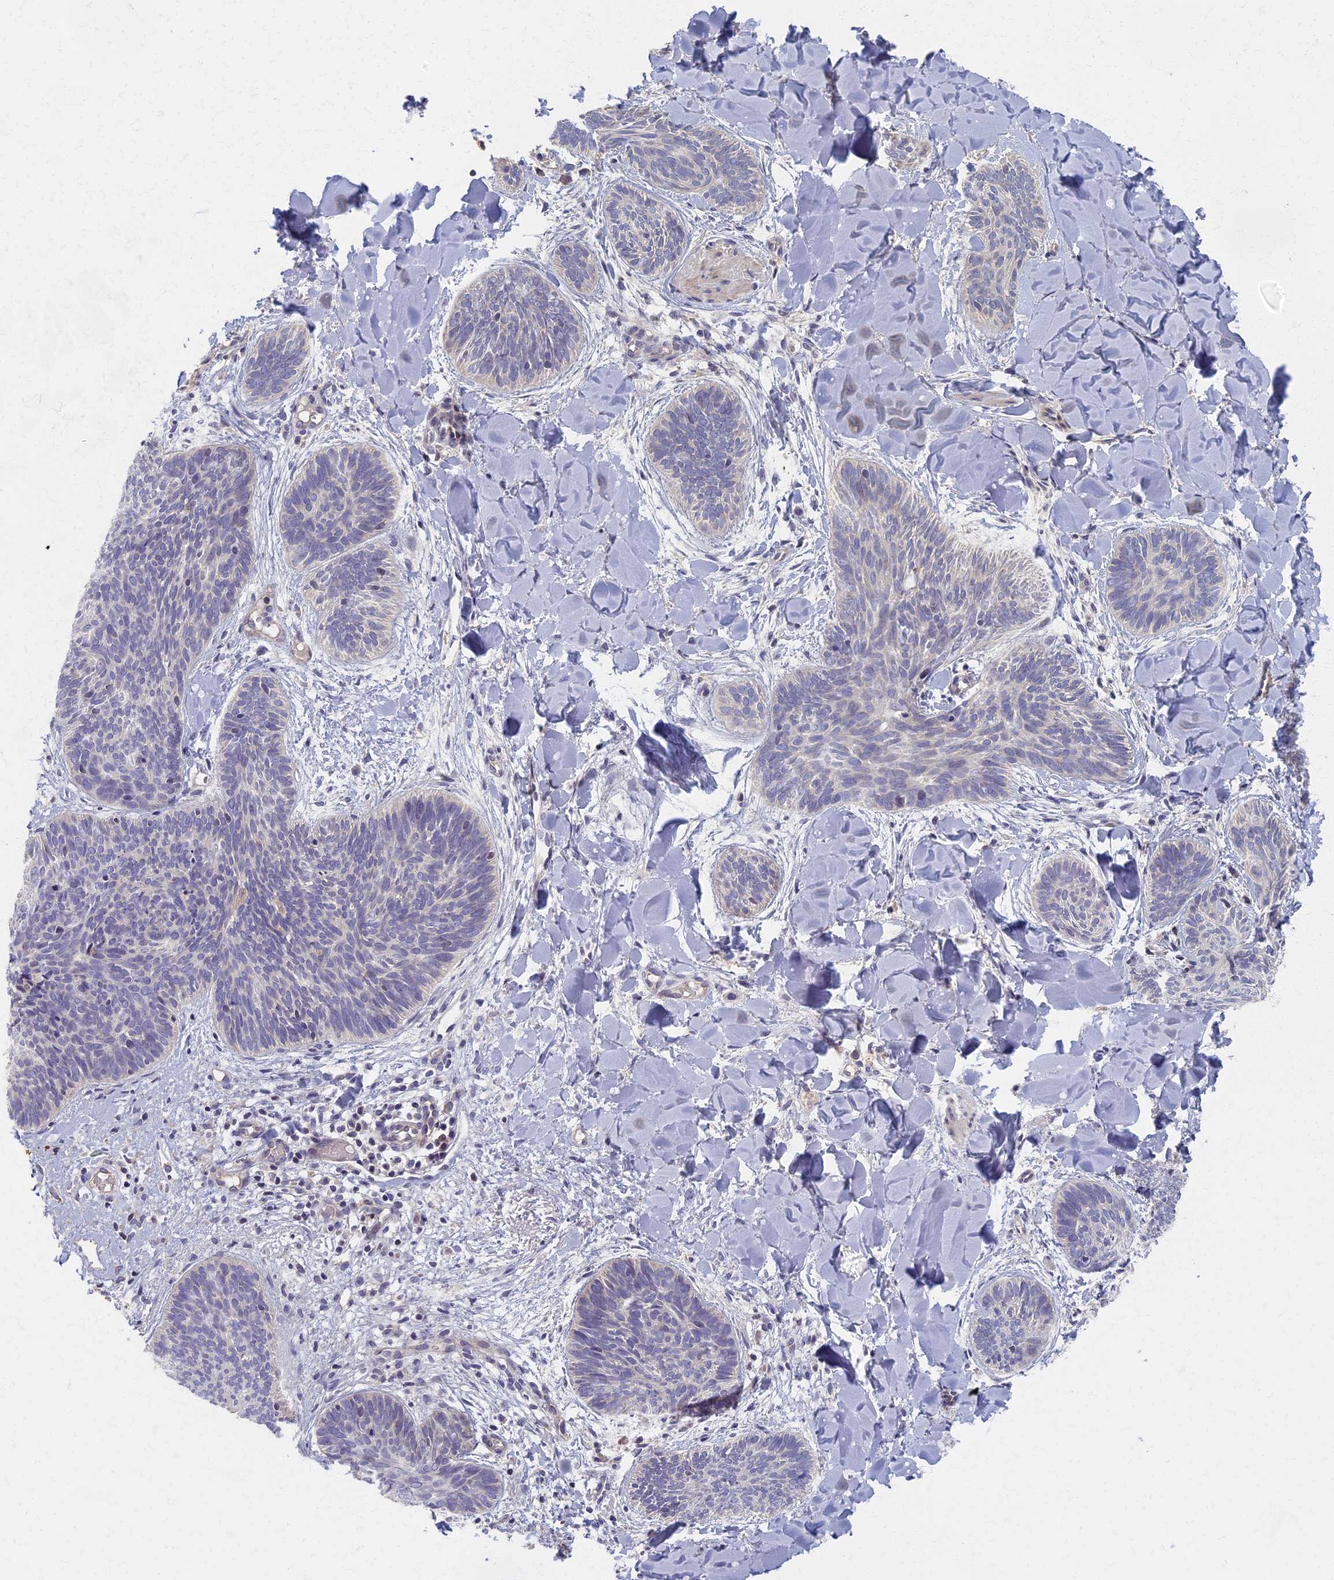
{"staining": {"intensity": "negative", "quantity": "none", "location": "none"}, "tissue": "skin cancer", "cell_type": "Tumor cells", "image_type": "cancer", "snomed": [{"axis": "morphology", "description": "Basal cell carcinoma"}, {"axis": "topography", "description": "Skin"}], "caption": "This is an immunohistochemistry (IHC) histopathology image of human basal cell carcinoma (skin). There is no expression in tumor cells.", "gene": "AP4E1", "patient": {"sex": "female", "age": 81}}